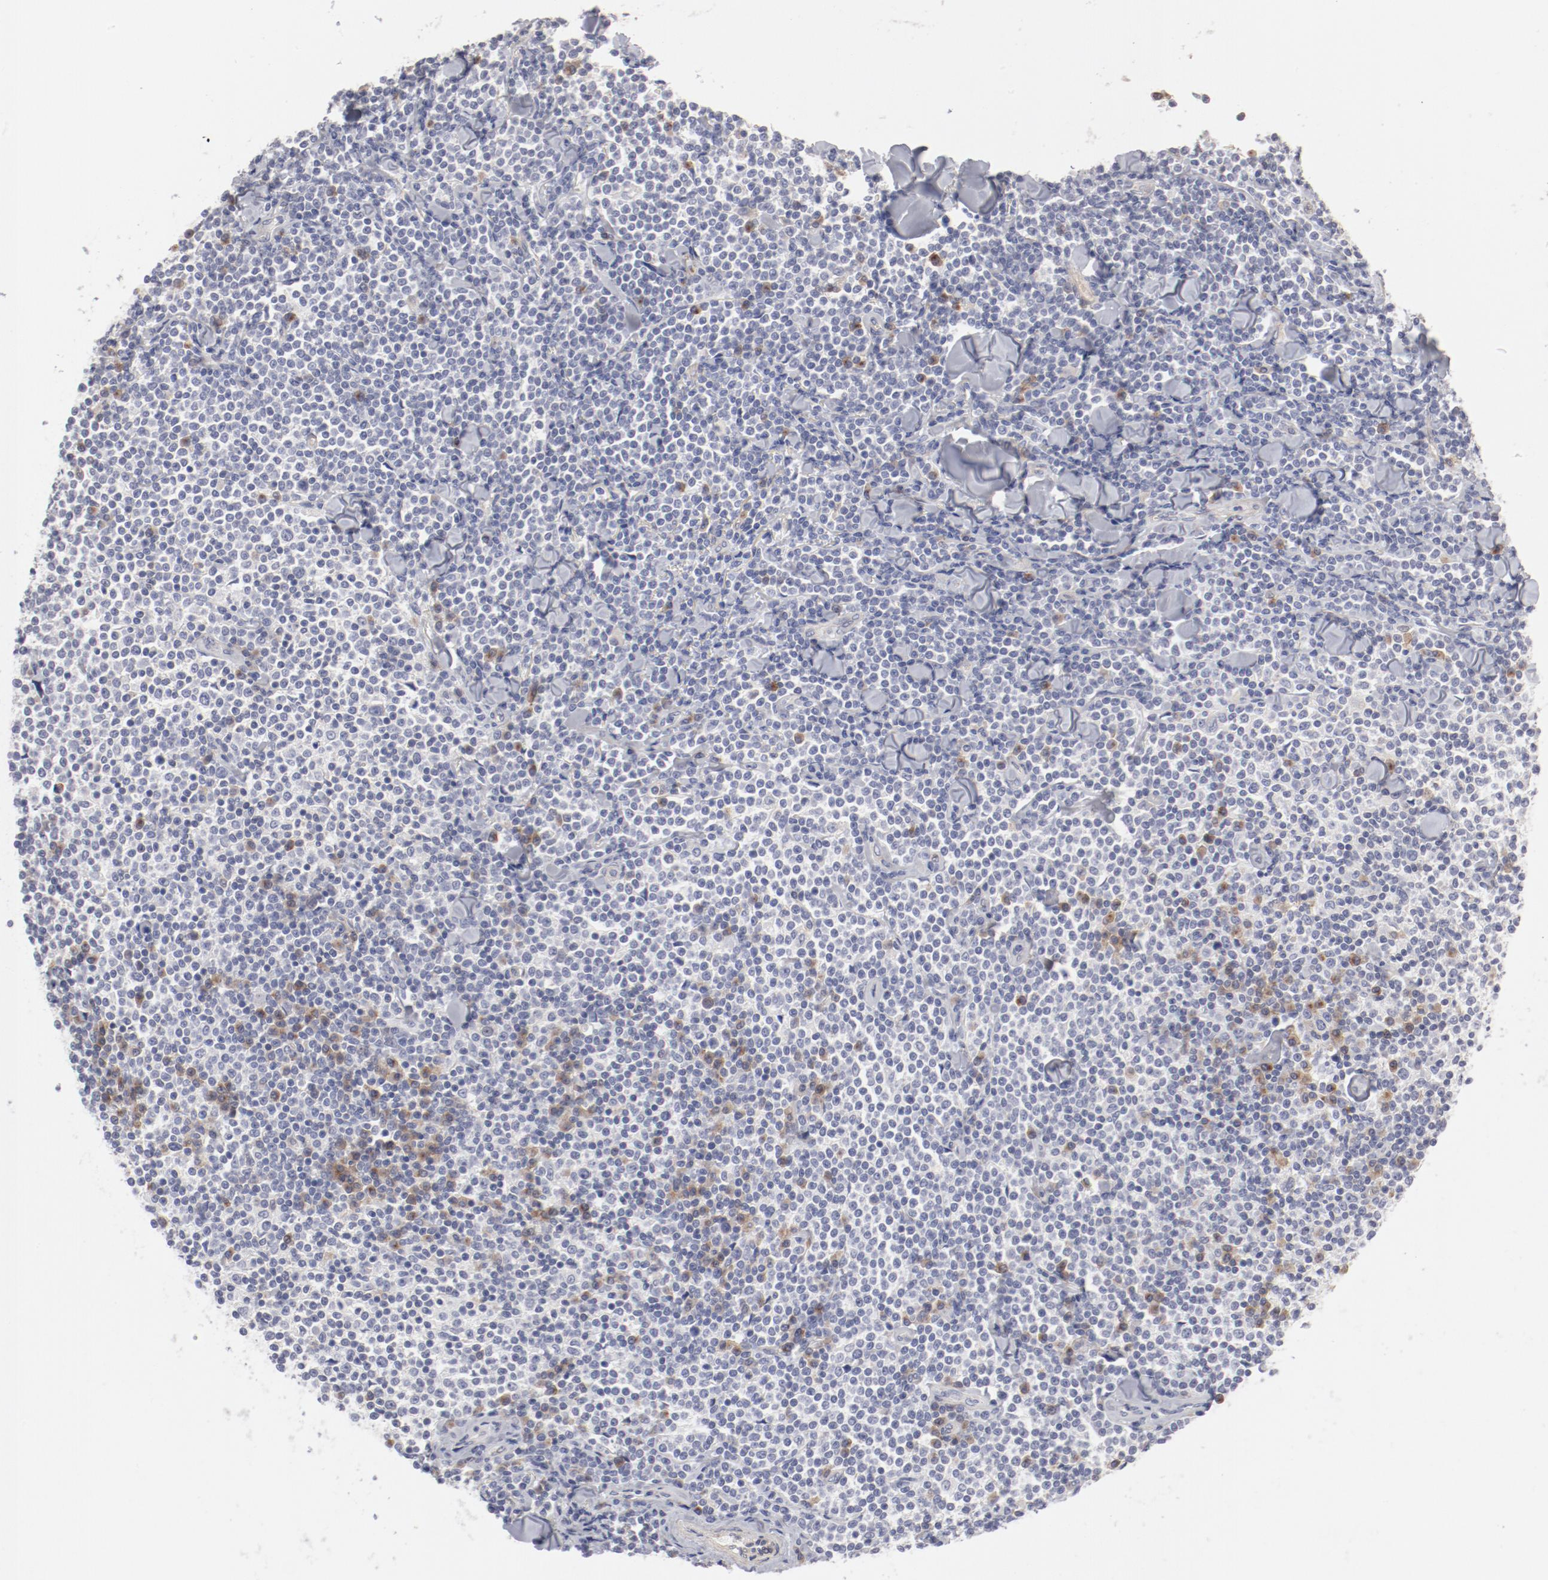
{"staining": {"intensity": "moderate", "quantity": "<25%", "location": "cytoplasmic/membranous"}, "tissue": "lymphoma", "cell_type": "Tumor cells", "image_type": "cancer", "snomed": [{"axis": "morphology", "description": "Malignant lymphoma, non-Hodgkin's type, Low grade"}, {"axis": "topography", "description": "Soft tissue"}], "caption": "Lymphoma stained with immunohistochemistry reveals moderate cytoplasmic/membranous staining in about <25% of tumor cells. Nuclei are stained in blue.", "gene": "LAX1", "patient": {"sex": "male", "age": 92}}